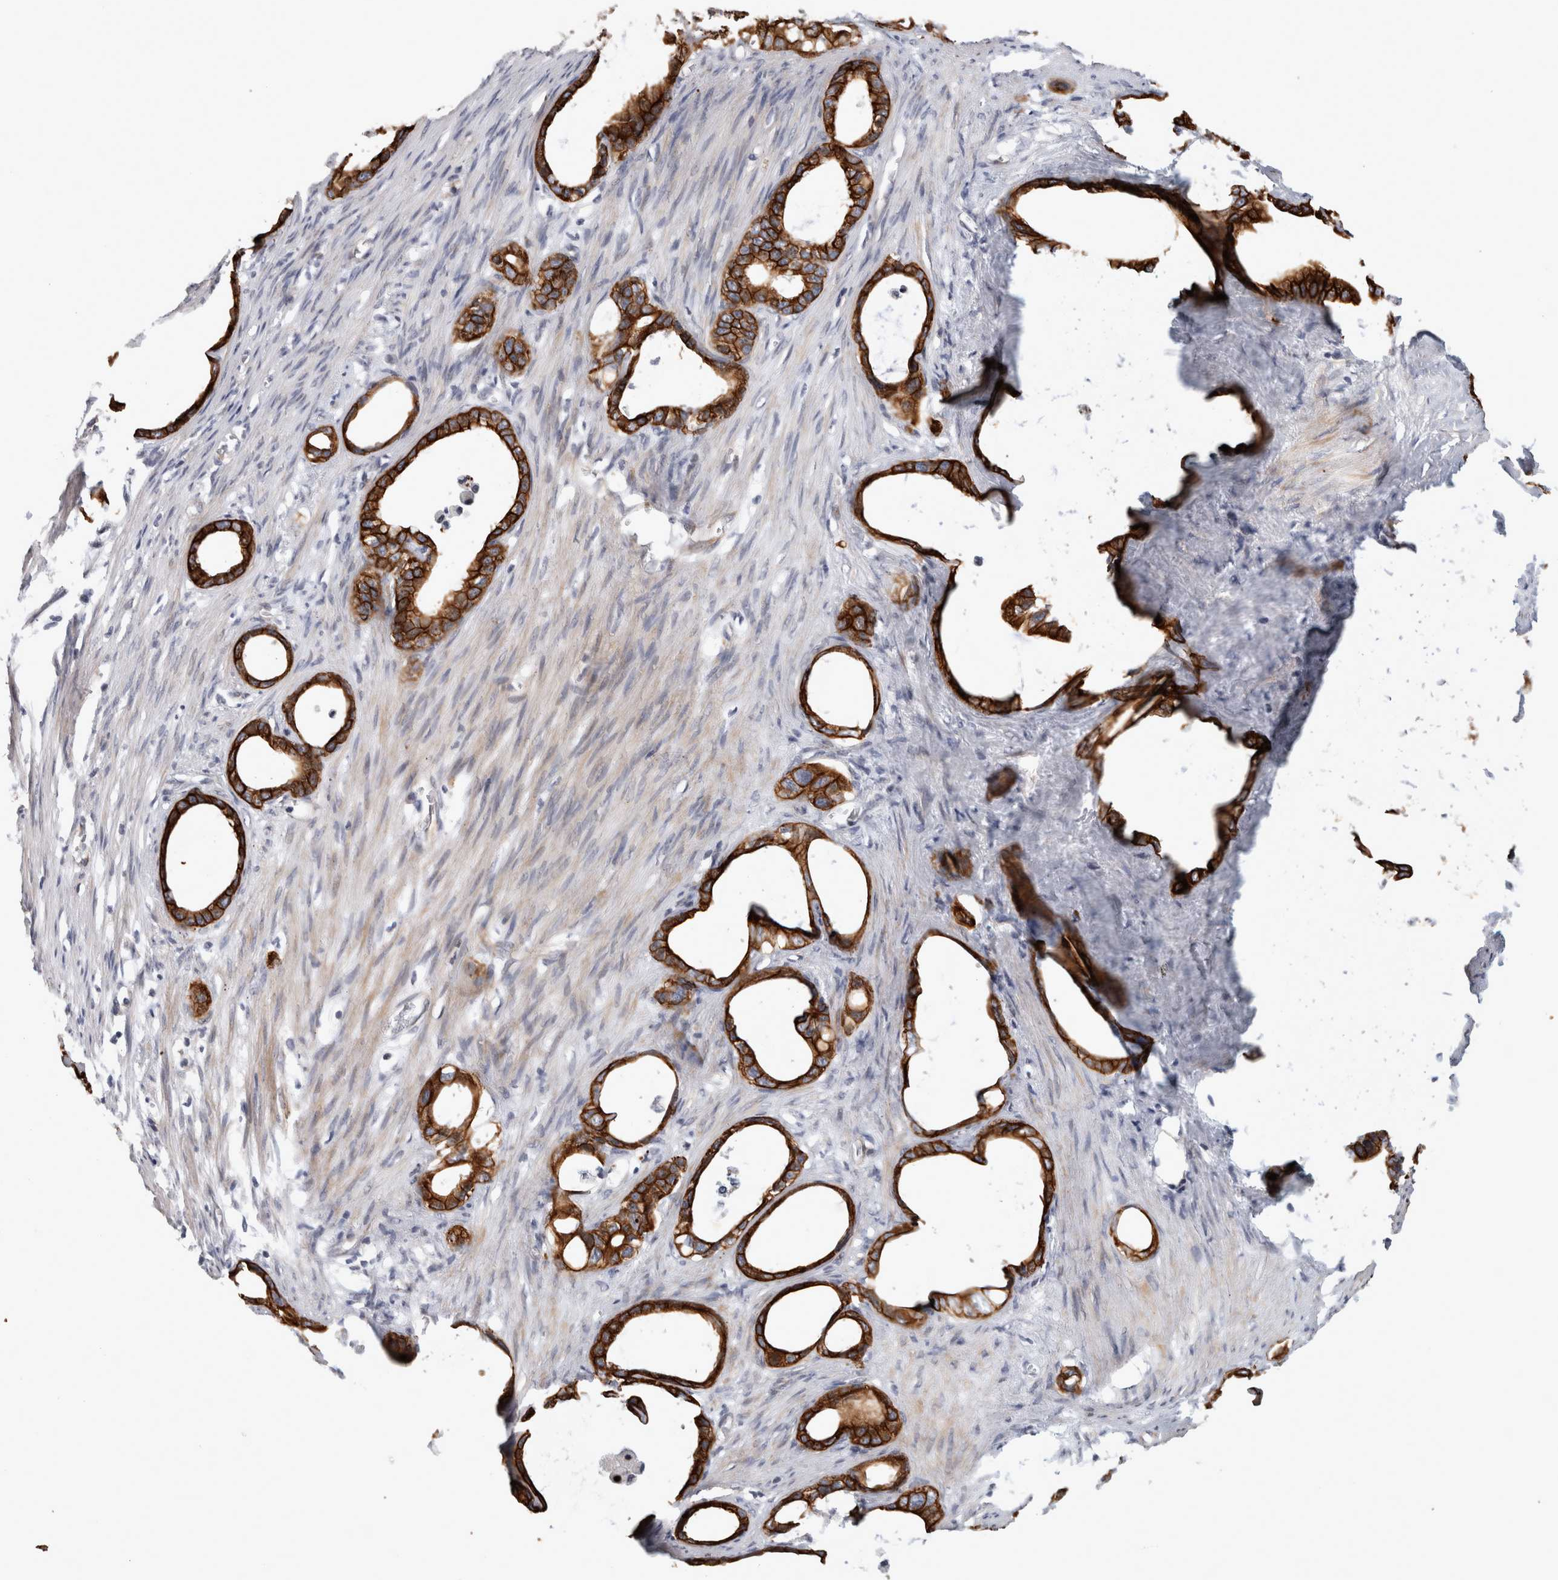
{"staining": {"intensity": "strong", "quantity": ">75%", "location": "cytoplasmic/membranous"}, "tissue": "stomach cancer", "cell_type": "Tumor cells", "image_type": "cancer", "snomed": [{"axis": "morphology", "description": "Adenocarcinoma, NOS"}, {"axis": "topography", "description": "Stomach"}], "caption": "DAB immunohistochemical staining of human stomach adenocarcinoma shows strong cytoplasmic/membranous protein expression in about >75% of tumor cells.", "gene": "CRISPLD1", "patient": {"sex": "female", "age": 75}}